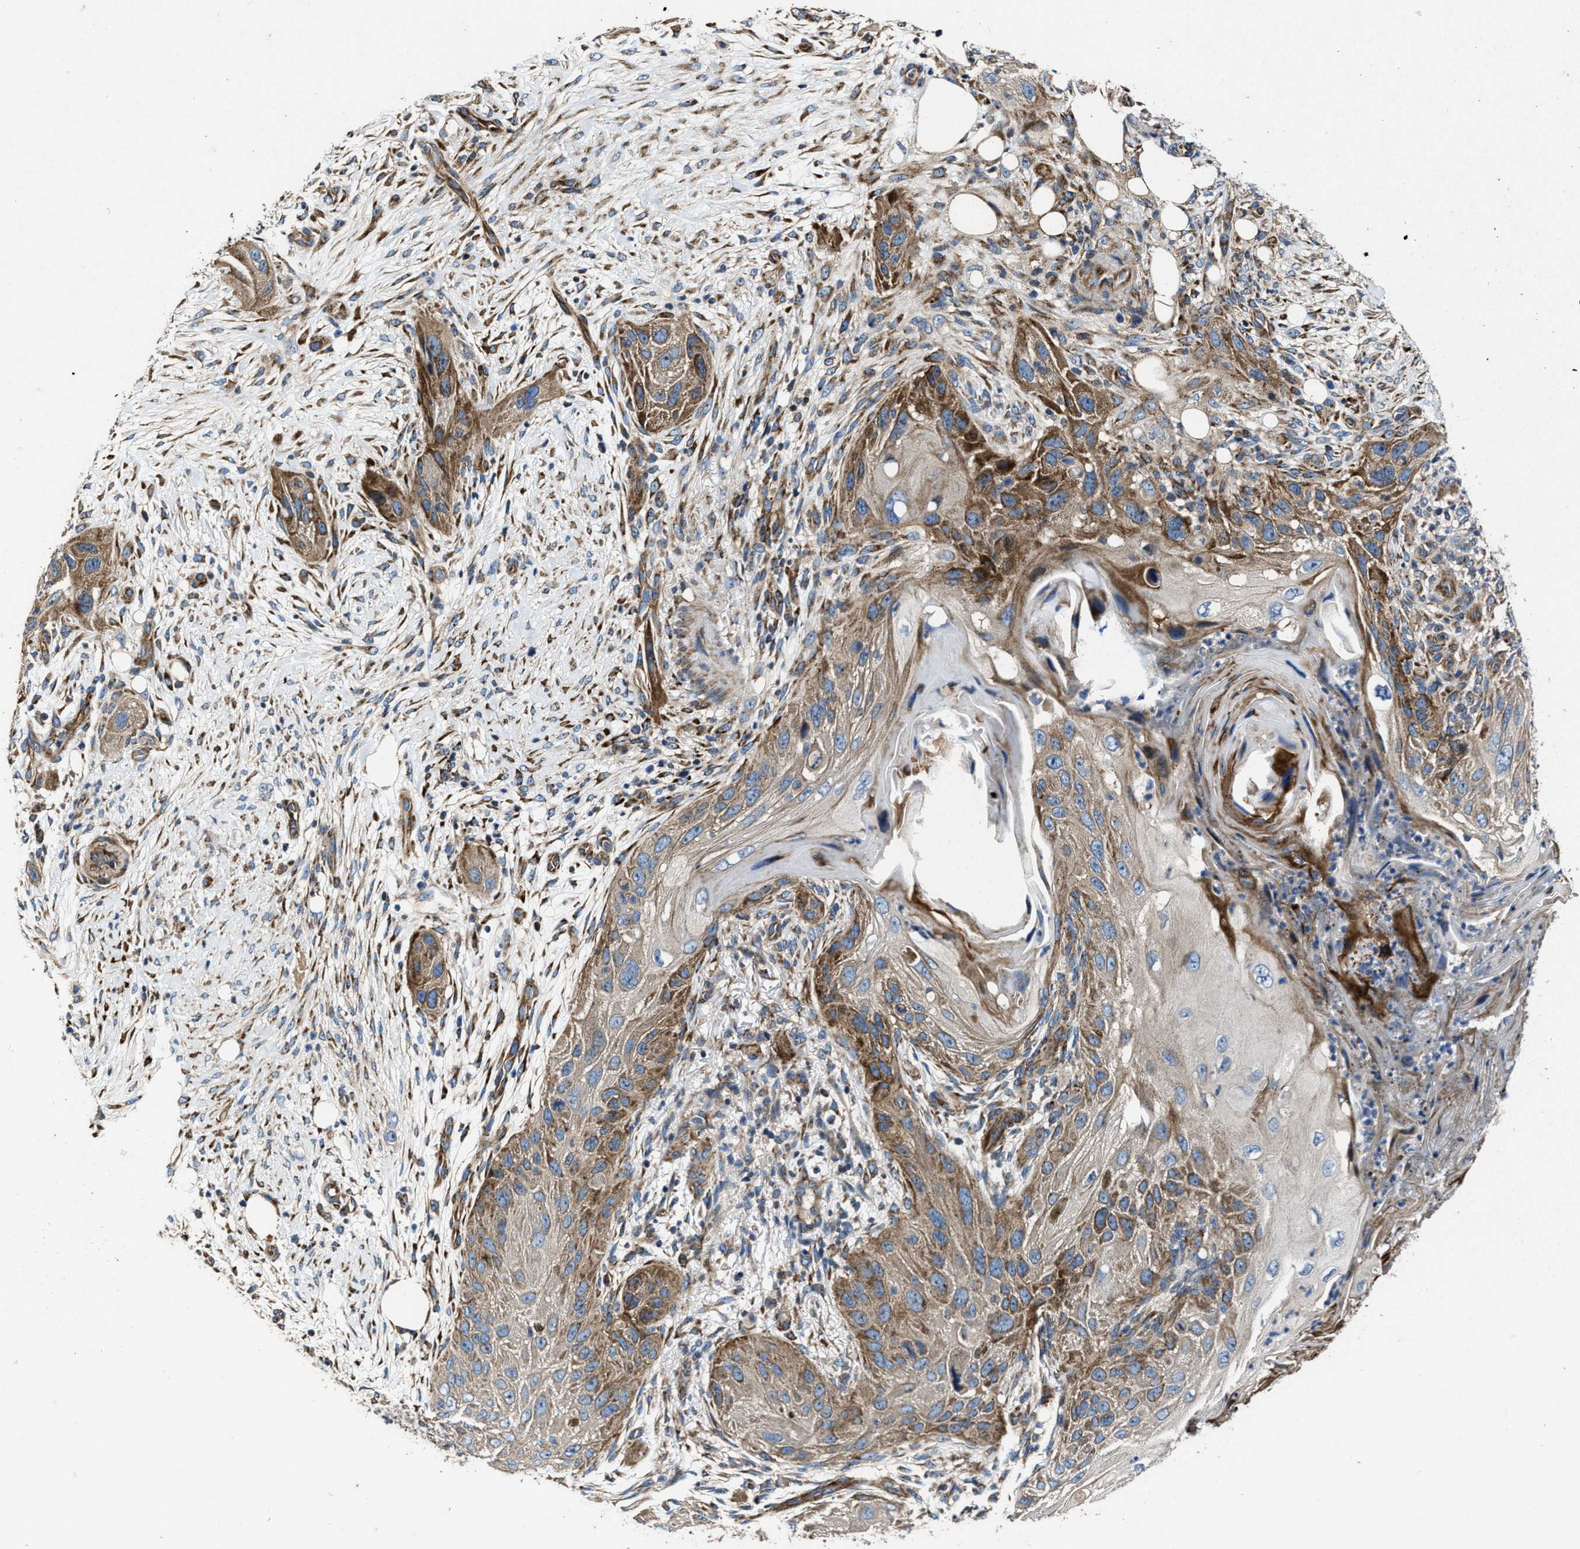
{"staining": {"intensity": "moderate", "quantity": ">75%", "location": "cytoplasmic/membranous"}, "tissue": "skin cancer", "cell_type": "Tumor cells", "image_type": "cancer", "snomed": [{"axis": "morphology", "description": "Squamous cell carcinoma, NOS"}, {"axis": "topography", "description": "Skin"}], "caption": "Tumor cells demonstrate medium levels of moderate cytoplasmic/membranous positivity in about >75% of cells in human squamous cell carcinoma (skin).", "gene": "PTAR1", "patient": {"sex": "female", "age": 77}}